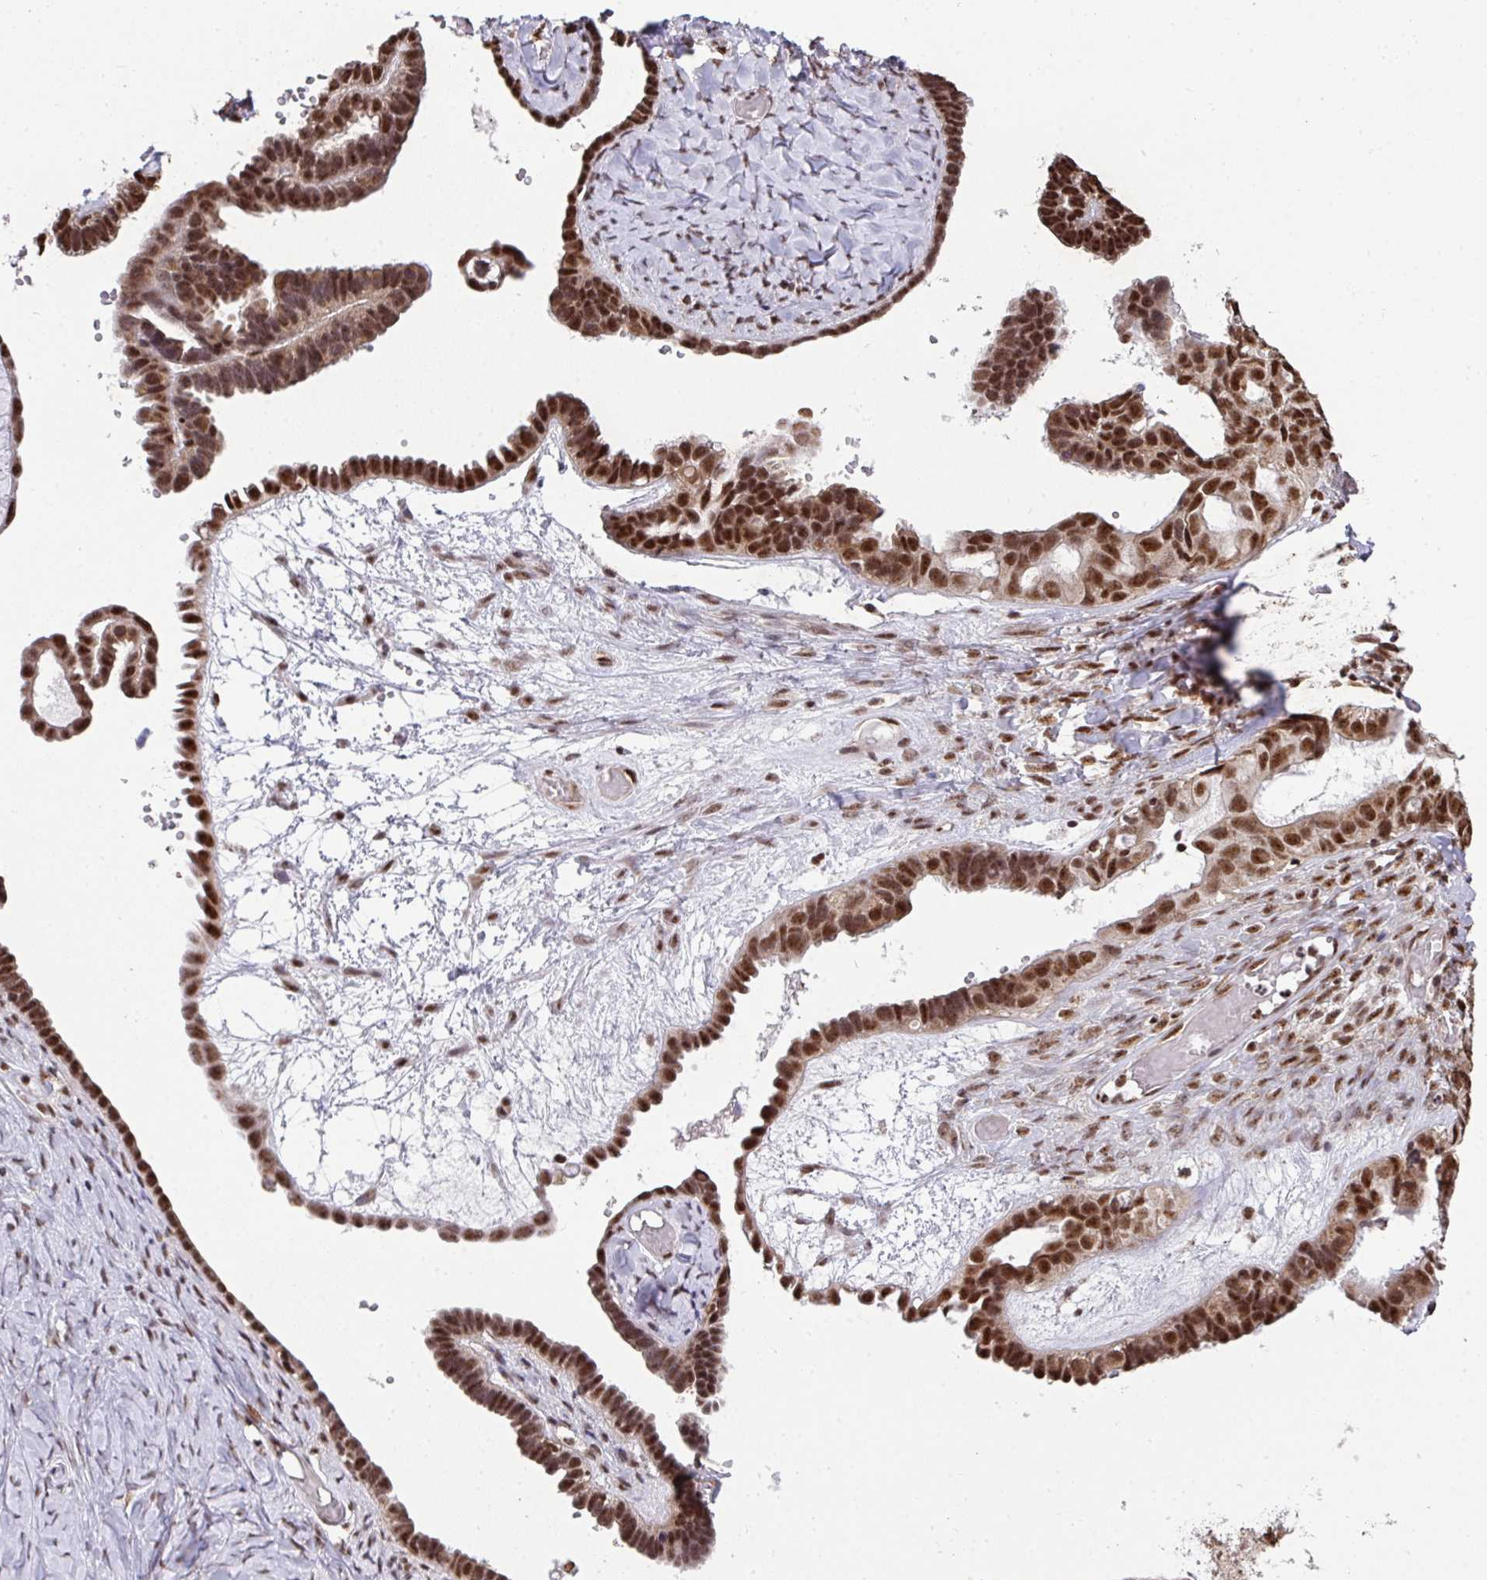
{"staining": {"intensity": "strong", "quantity": ">75%", "location": "nuclear"}, "tissue": "ovarian cancer", "cell_type": "Tumor cells", "image_type": "cancer", "snomed": [{"axis": "morphology", "description": "Cystadenocarcinoma, serous, NOS"}, {"axis": "topography", "description": "Ovary"}], "caption": "IHC of human ovarian serous cystadenocarcinoma demonstrates high levels of strong nuclear expression in about >75% of tumor cells.", "gene": "PLK1", "patient": {"sex": "female", "age": 69}}